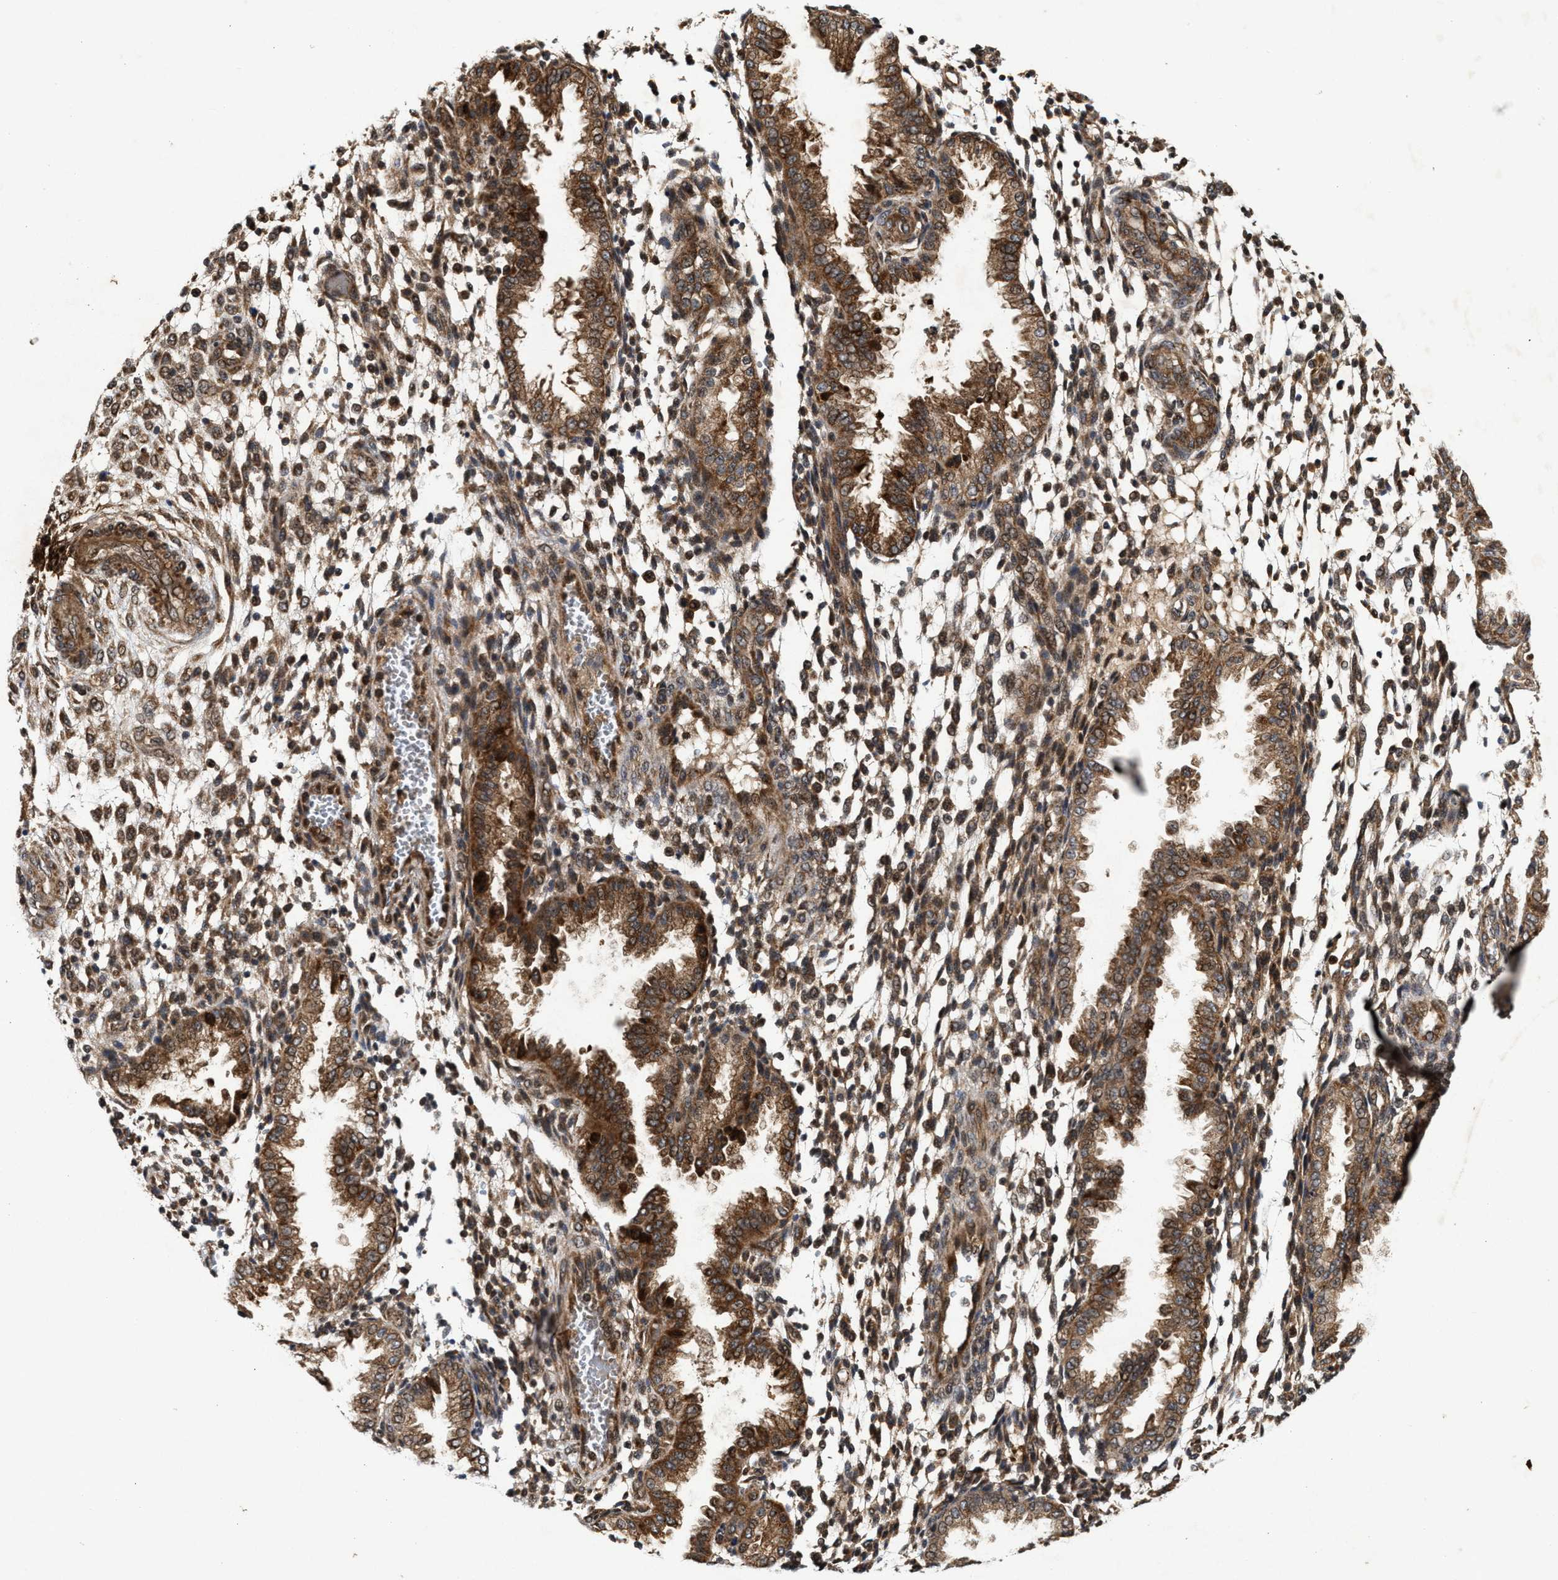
{"staining": {"intensity": "moderate", "quantity": ">75%", "location": "cytoplasmic/membranous"}, "tissue": "endometrium", "cell_type": "Cells in endometrial stroma", "image_type": "normal", "snomed": [{"axis": "morphology", "description": "Normal tissue, NOS"}, {"axis": "topography", "description": "Endometrium"}], "caption": "IHC staining of unremarkable endometrium, which reveals medium levels of moderate cytoplasmic/membranous positivity in about >75% of cells in endometrial stroma indicating moderate cytoplasmic/membranous protein staining. The staining was performed using DAB (3,3'-diaminobenzidine) (brown) for protein detection and nuclei were counterstained in hematoxylin (blue).", "gene": "CFLAR", "patient": {"sex": "female", "age": 33}}